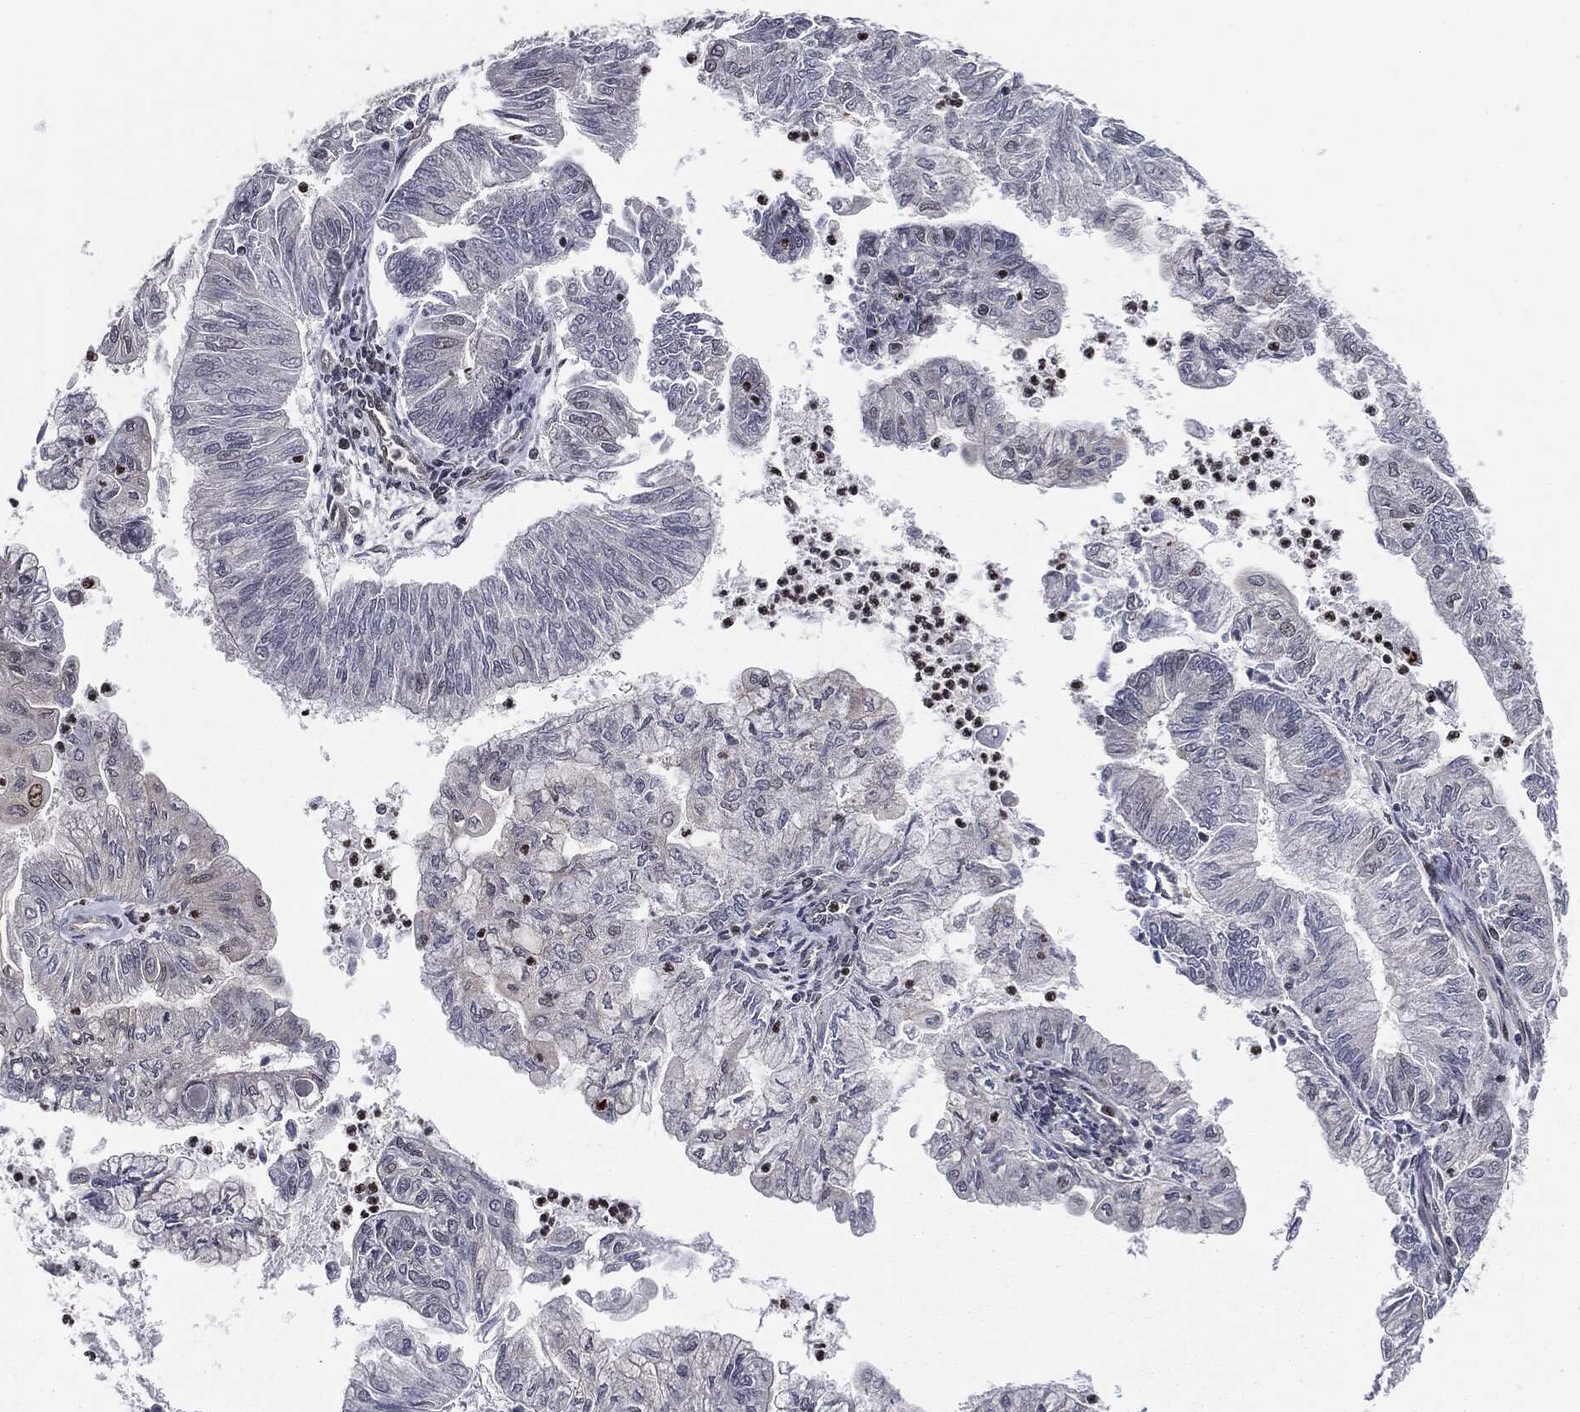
{"staining": {"intensity": "negative", "quantity": "none", "location": "none"}, "tissue": "endometrial cancer", "cell_type": "Tumor cells", "image_type": "cancer", "snomed": [{"axis": "morphology", "description": "Adenocarcinoma, NOS"}, {"axis": "topography", "description": "Endometrium"}], "caption": "This is an immunohistochemistry (IHC) micrograph of endometrial cancer. There is no staining in tumor cells.", "gene": "TBC1D22A", "patient": {"sex": "female", "age": 59}}